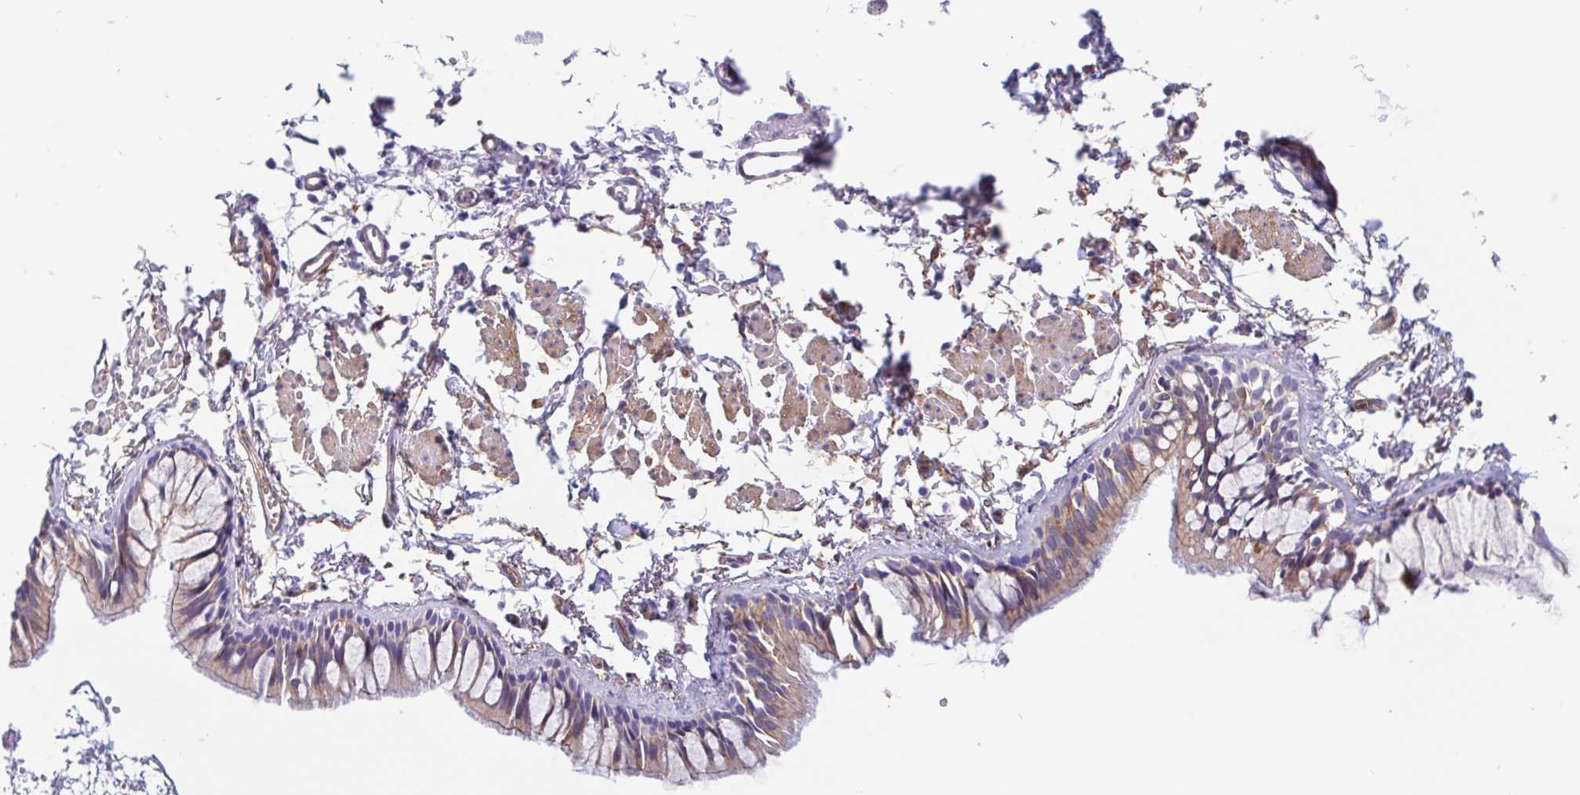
{"staining": {"intensity": "weak", "quantity": "25%-75%", "location": "cytoplasmic/membranous"}, "tissue": "bronchus", "cell_type": "Respiratory epithelial cells", "image_type": "normal", "snomed": [{"axis": "morphology", "description": "Normal tissue, NOS"}, {"axis": "topography", "description": "Bronchus"}], "caption": "Immunohistochemistry (IHC) micrograph of normal human bronchus stained for a protein (brown), which reveals low levels of weak cytoplasmic/membranous positivity in approximately 25%-75% of respiratory epithelial cells.", "gene": "LIMCH1", "patient": {"sex": "female", "age": 59}}